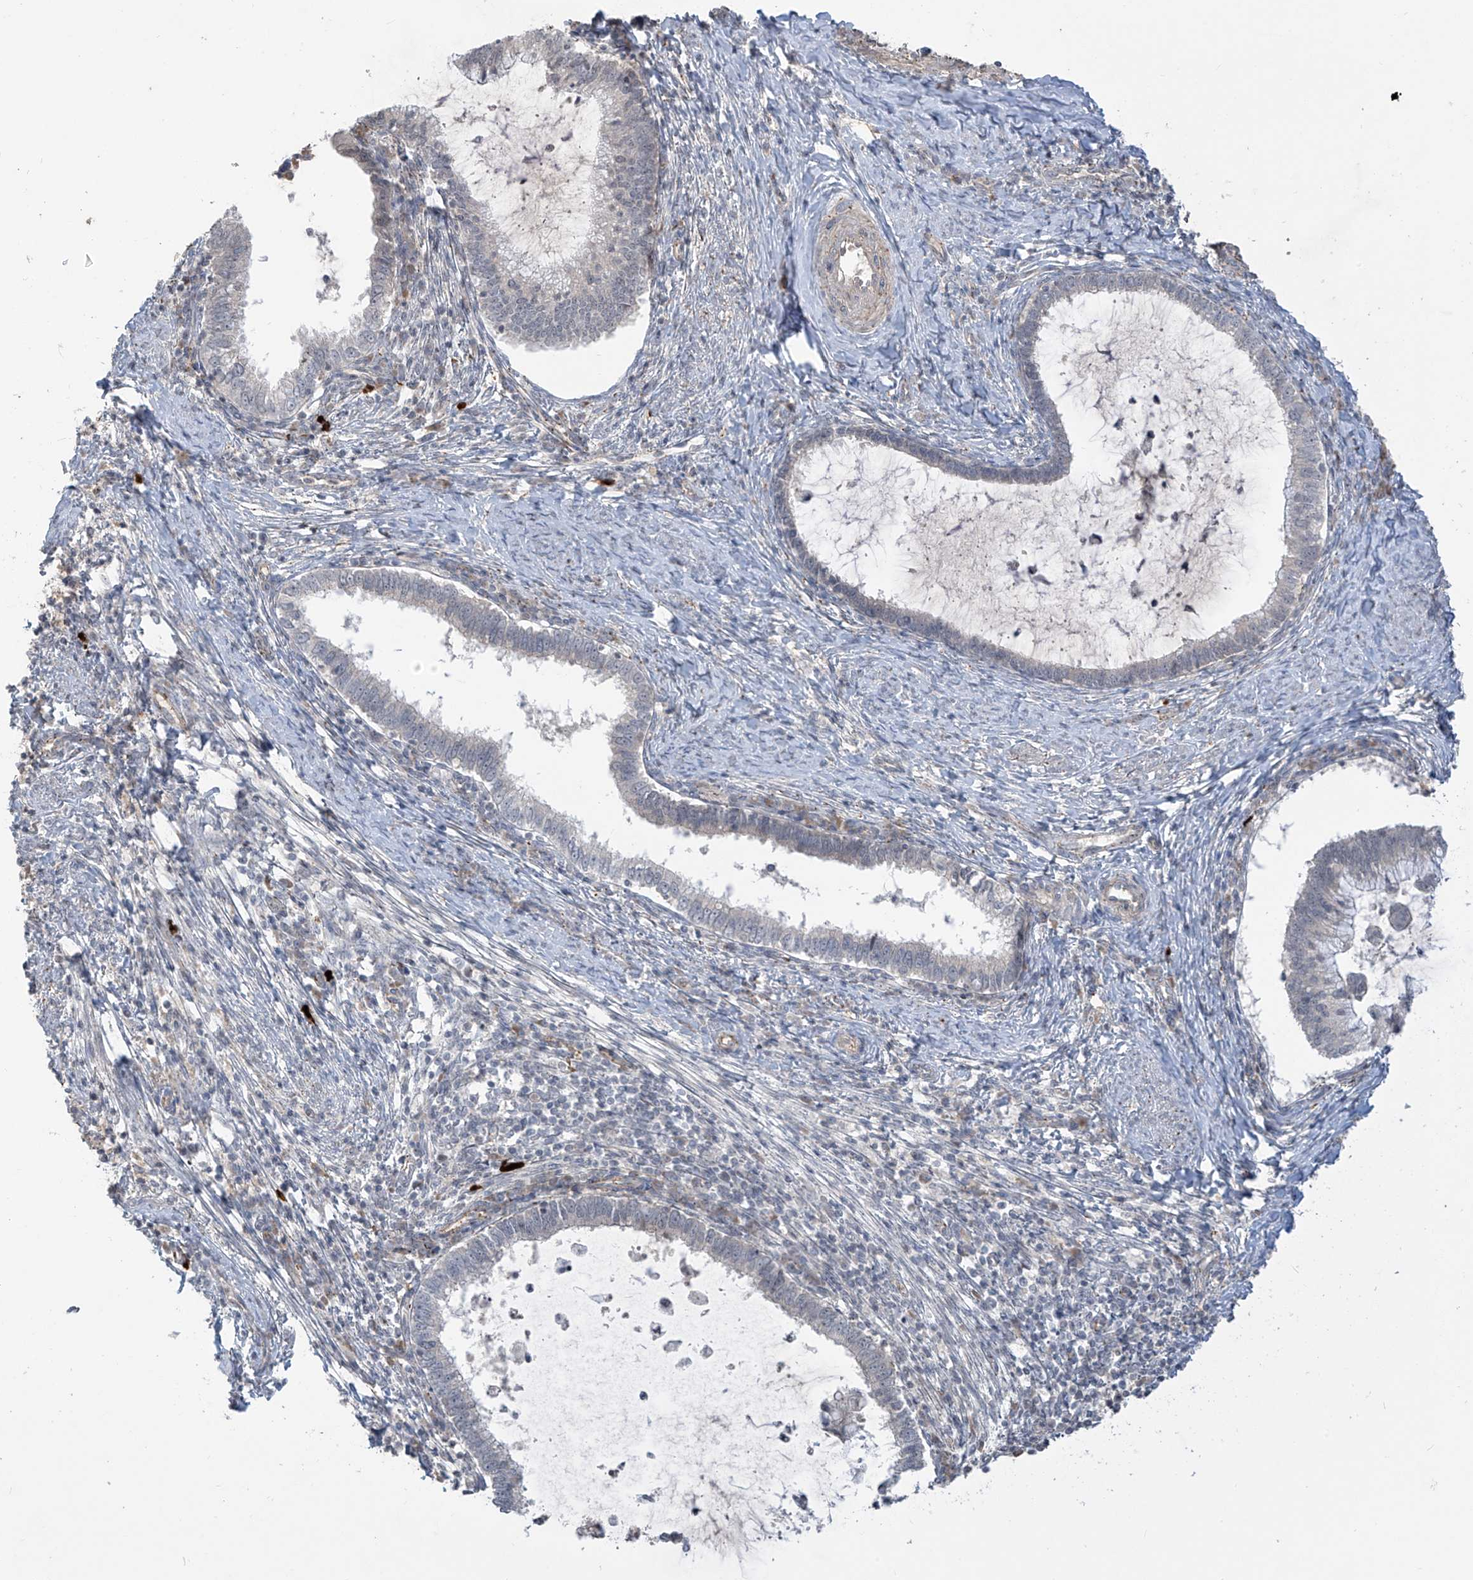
{"staining": {"intensity": "negative", "quantity": "none", "location": "none"}, "tissue": "cervical cancer", "cell_type": "Tumor cells", "image_type": "cancer", "snomed": [{"axis": "morphology", "description": "Adenocarcinoma, NOS"}, {"axis": "topography", "description": "Cervix"}], "caption": "Protein analysis of cervical cancer (adenocarcinoma) demonstrates no significant expression in tumor cells.", "gene": "DGKQ", "patient": {"sex": "female", "age": 36}}